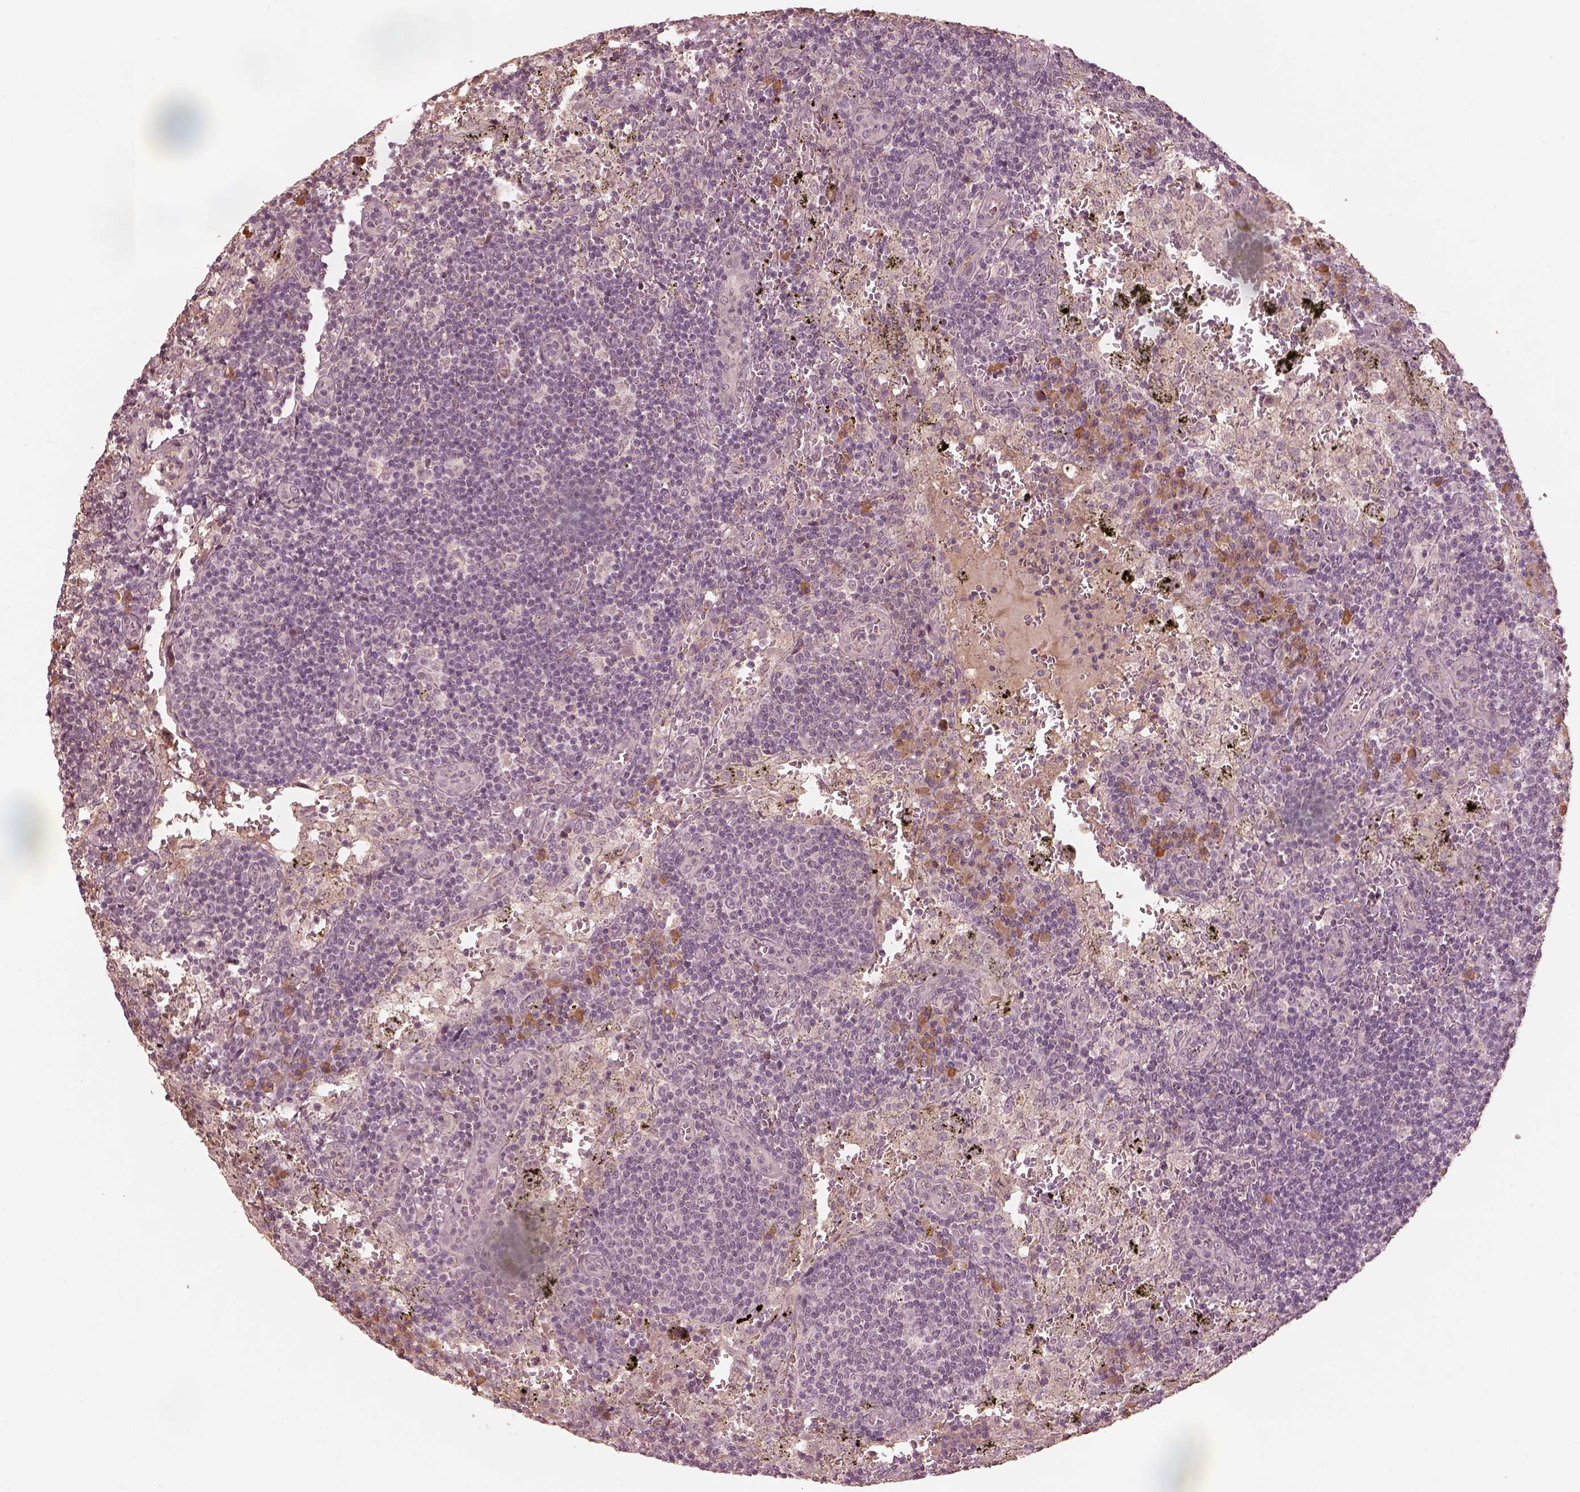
{"staining": {"intensity": "negative", "quantity": "none", "location": "none"}, "tissue": "lymph node", "cell_type": "Germinal center cells", "image_type": "normal", "snomed": [{"axis": "morphology", "description": "Normal tissue, NOS"}, {"axis": "topography", "description": "Lymph node"}], "caption": "Immunohistochemistry of normal lymph node displays no expression in germinal center cells.", "gene": "CALR3", "patient": {"sex": "male", "age": 62}}